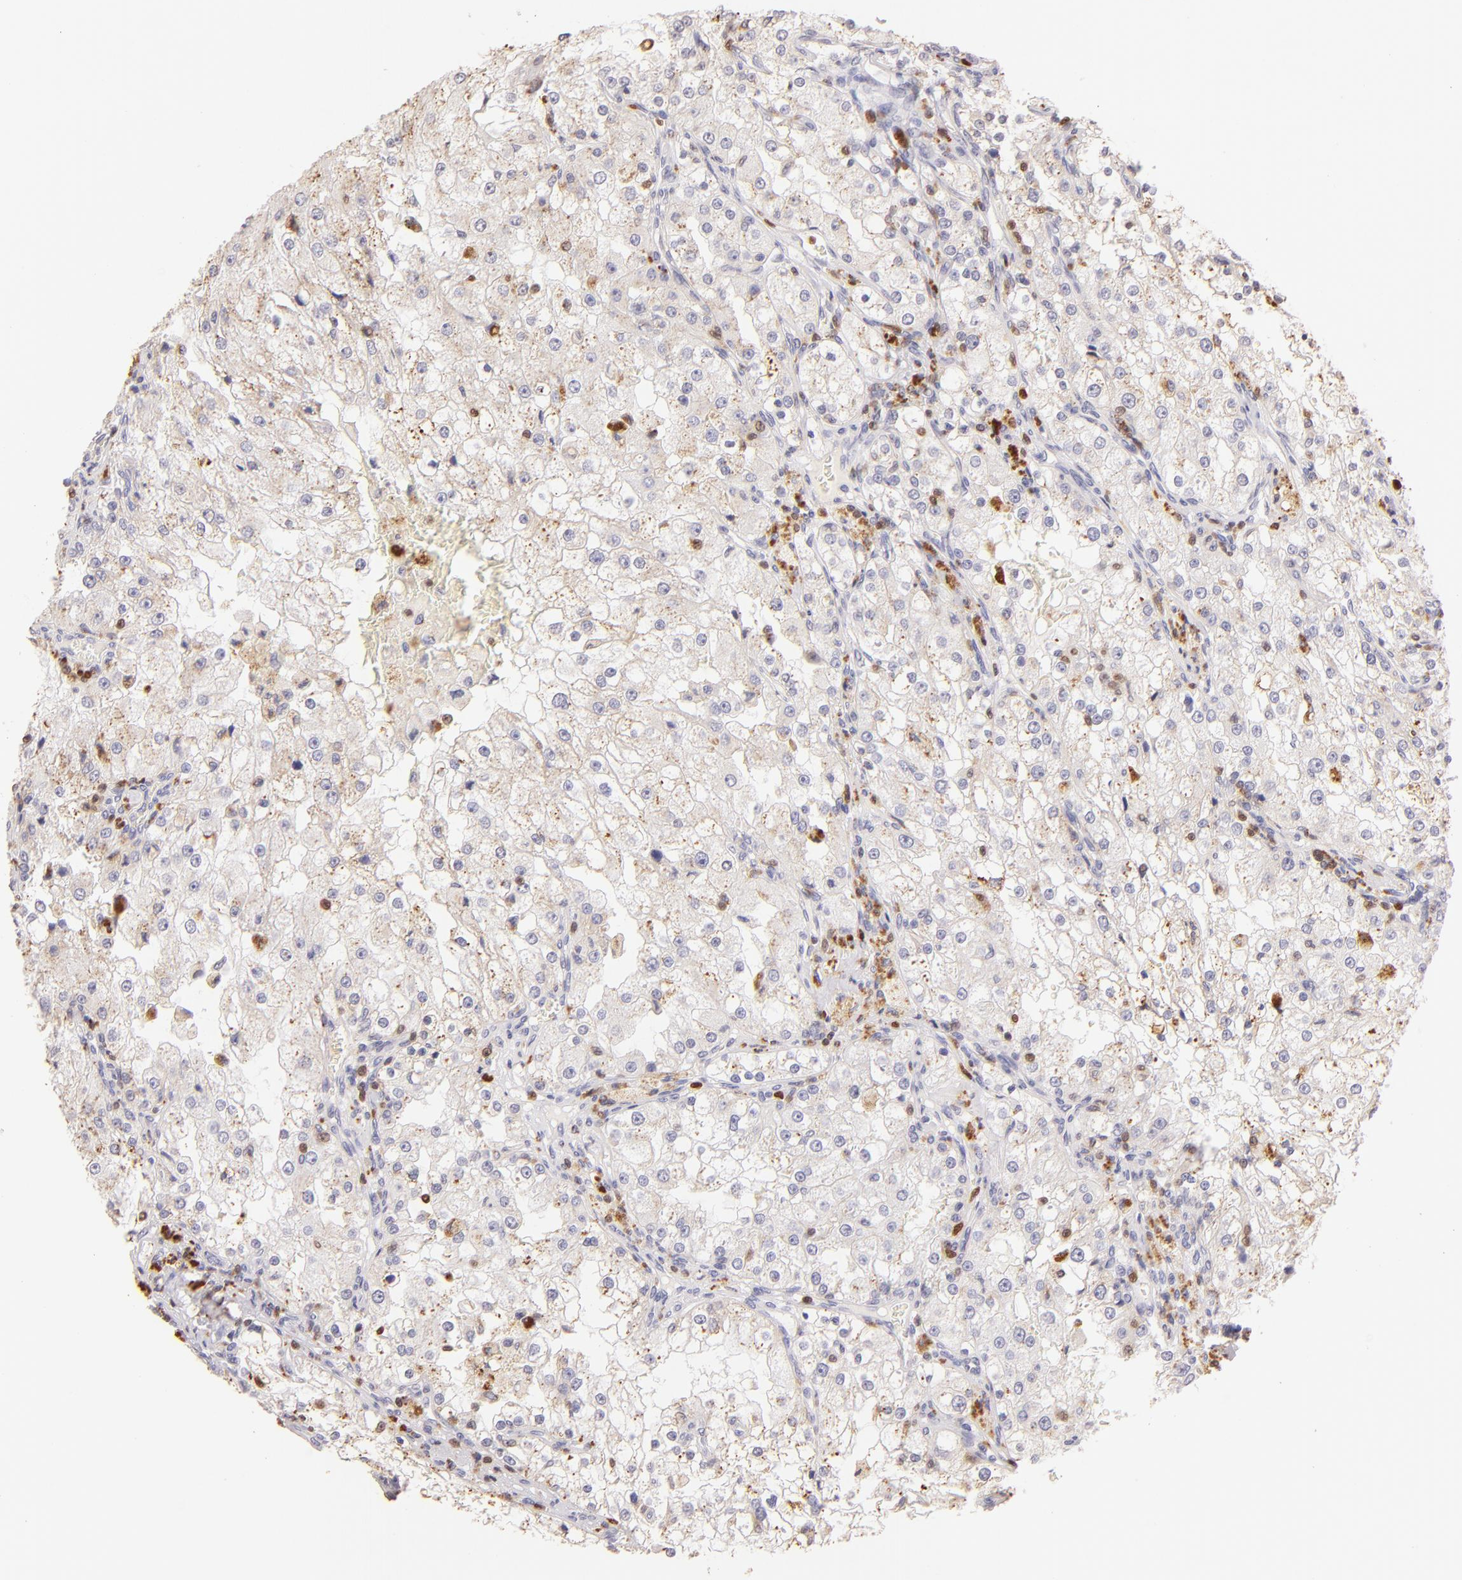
{"staining": {"intensity": "weak", "quantity": "<25%", "location": "cytoplasmic/membranous"}, "tissue": "renal cancer", "cell_type": "Tumor cells", "image_type": "cancer", "snomed": [{"axis": "morphology", "description": "Adenocarcinoma, NOS"}, {"axis": "topography", "description": "Kidney"}], "caption": "Photomicrograph shows no significant protein positivity in tumor cells of renal cancer. Brightfield microscopy of IHC stained with DAB (brown) and hematoxylin (blue), captured at high magnification.", "gene": "ZAP70", "patient": {"sex": "female", "age": 74}}